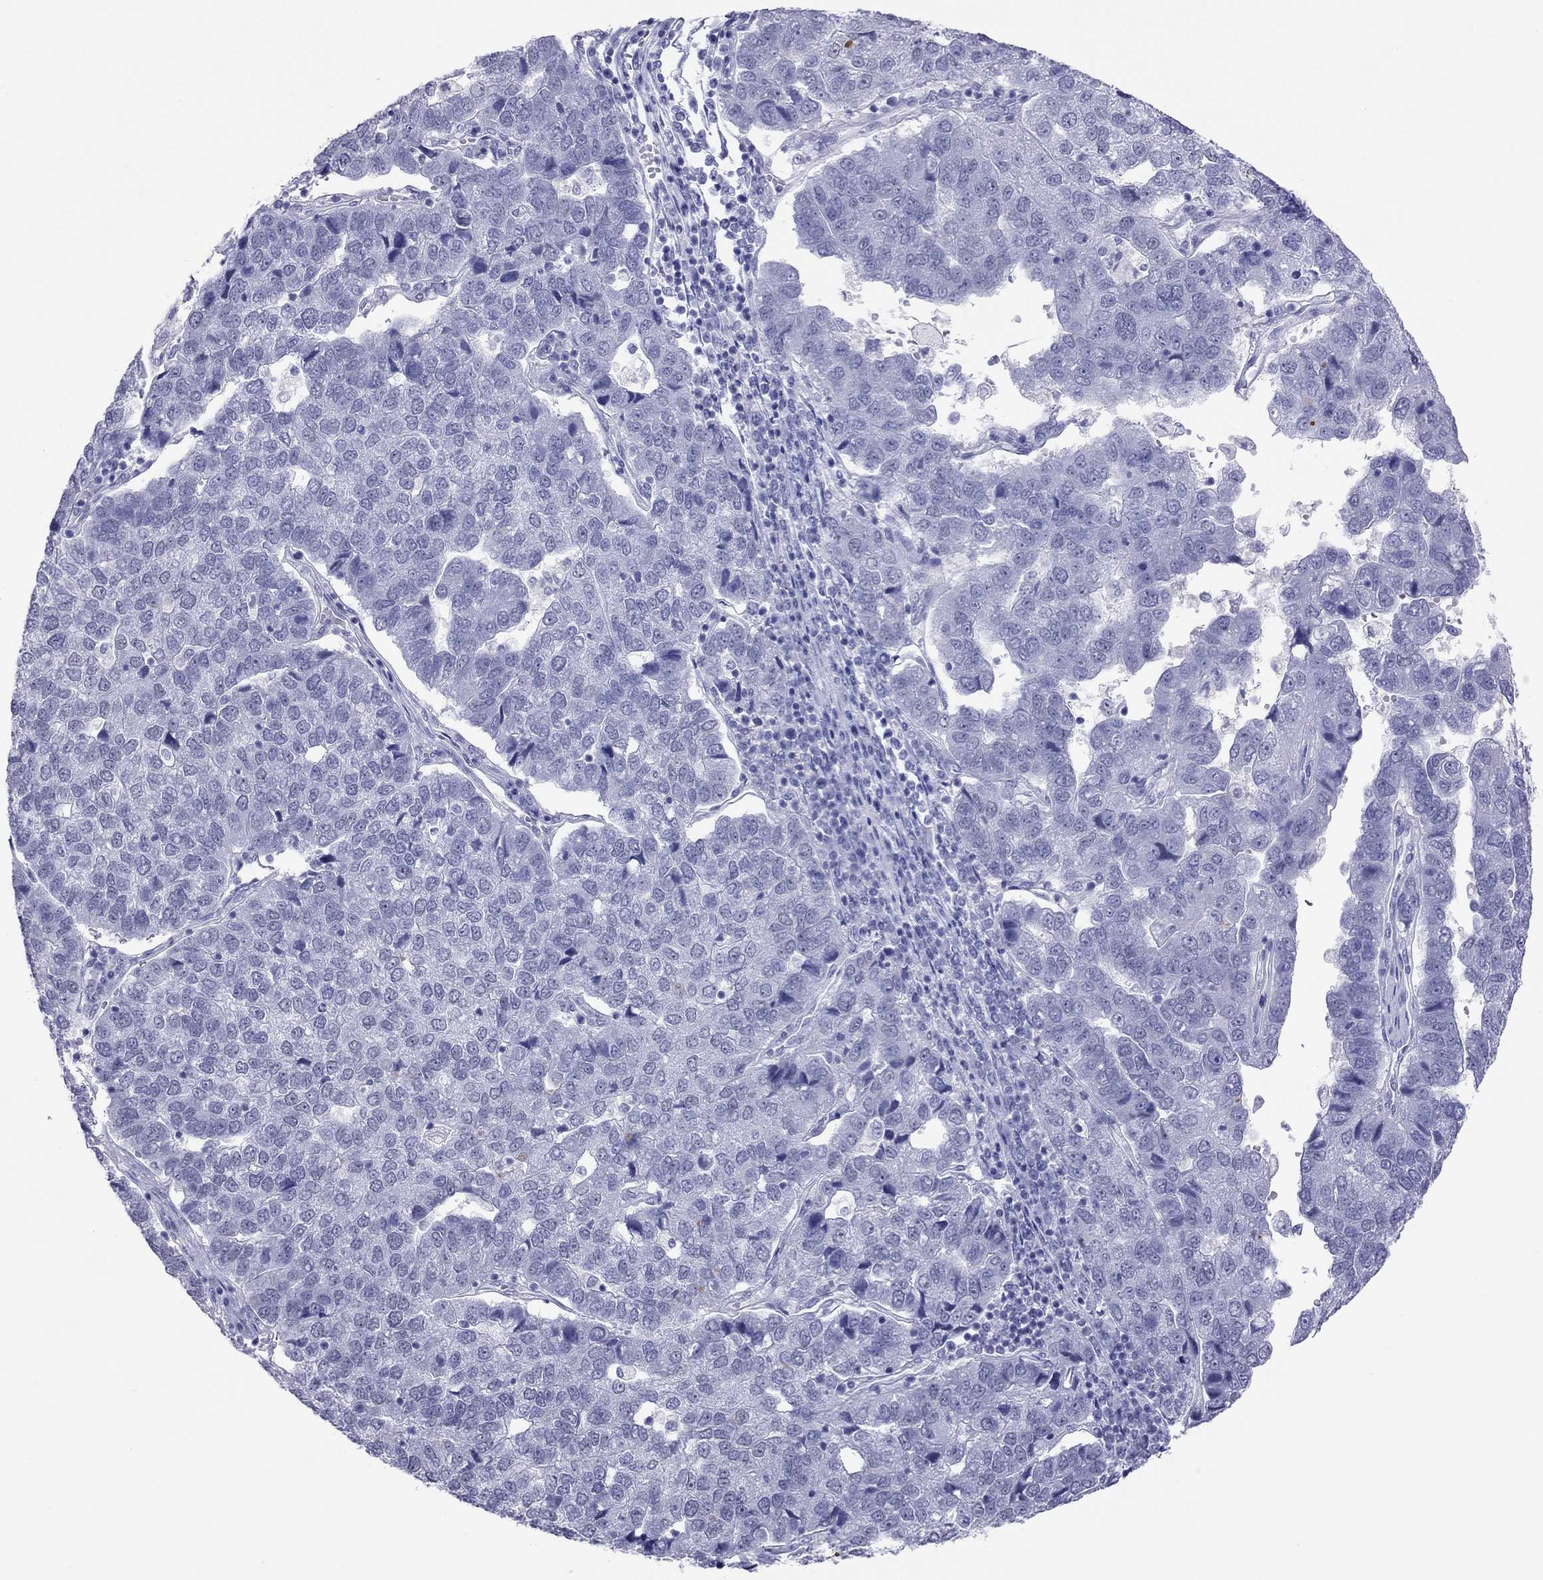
{"staining": {"intensity": "negative", "quantity": "none", "location": "none"}, "tissue": "pancreatic cancer", "cell_type": "Tumor cells", "image_type": "cancer", "snomed": [{"axis": "morphology", "description": "Adenocarcinoma, NOS"}, {"axis": "topography", "description": "Pancreas"}], "caption": "High power microscopy micrograph of an immunohistochemistry micrograph of pancreatic cancer, revealing no significant expression in tumor cells.", "gene": "JHY", "patient": {"sex": "female", "age": 61}}